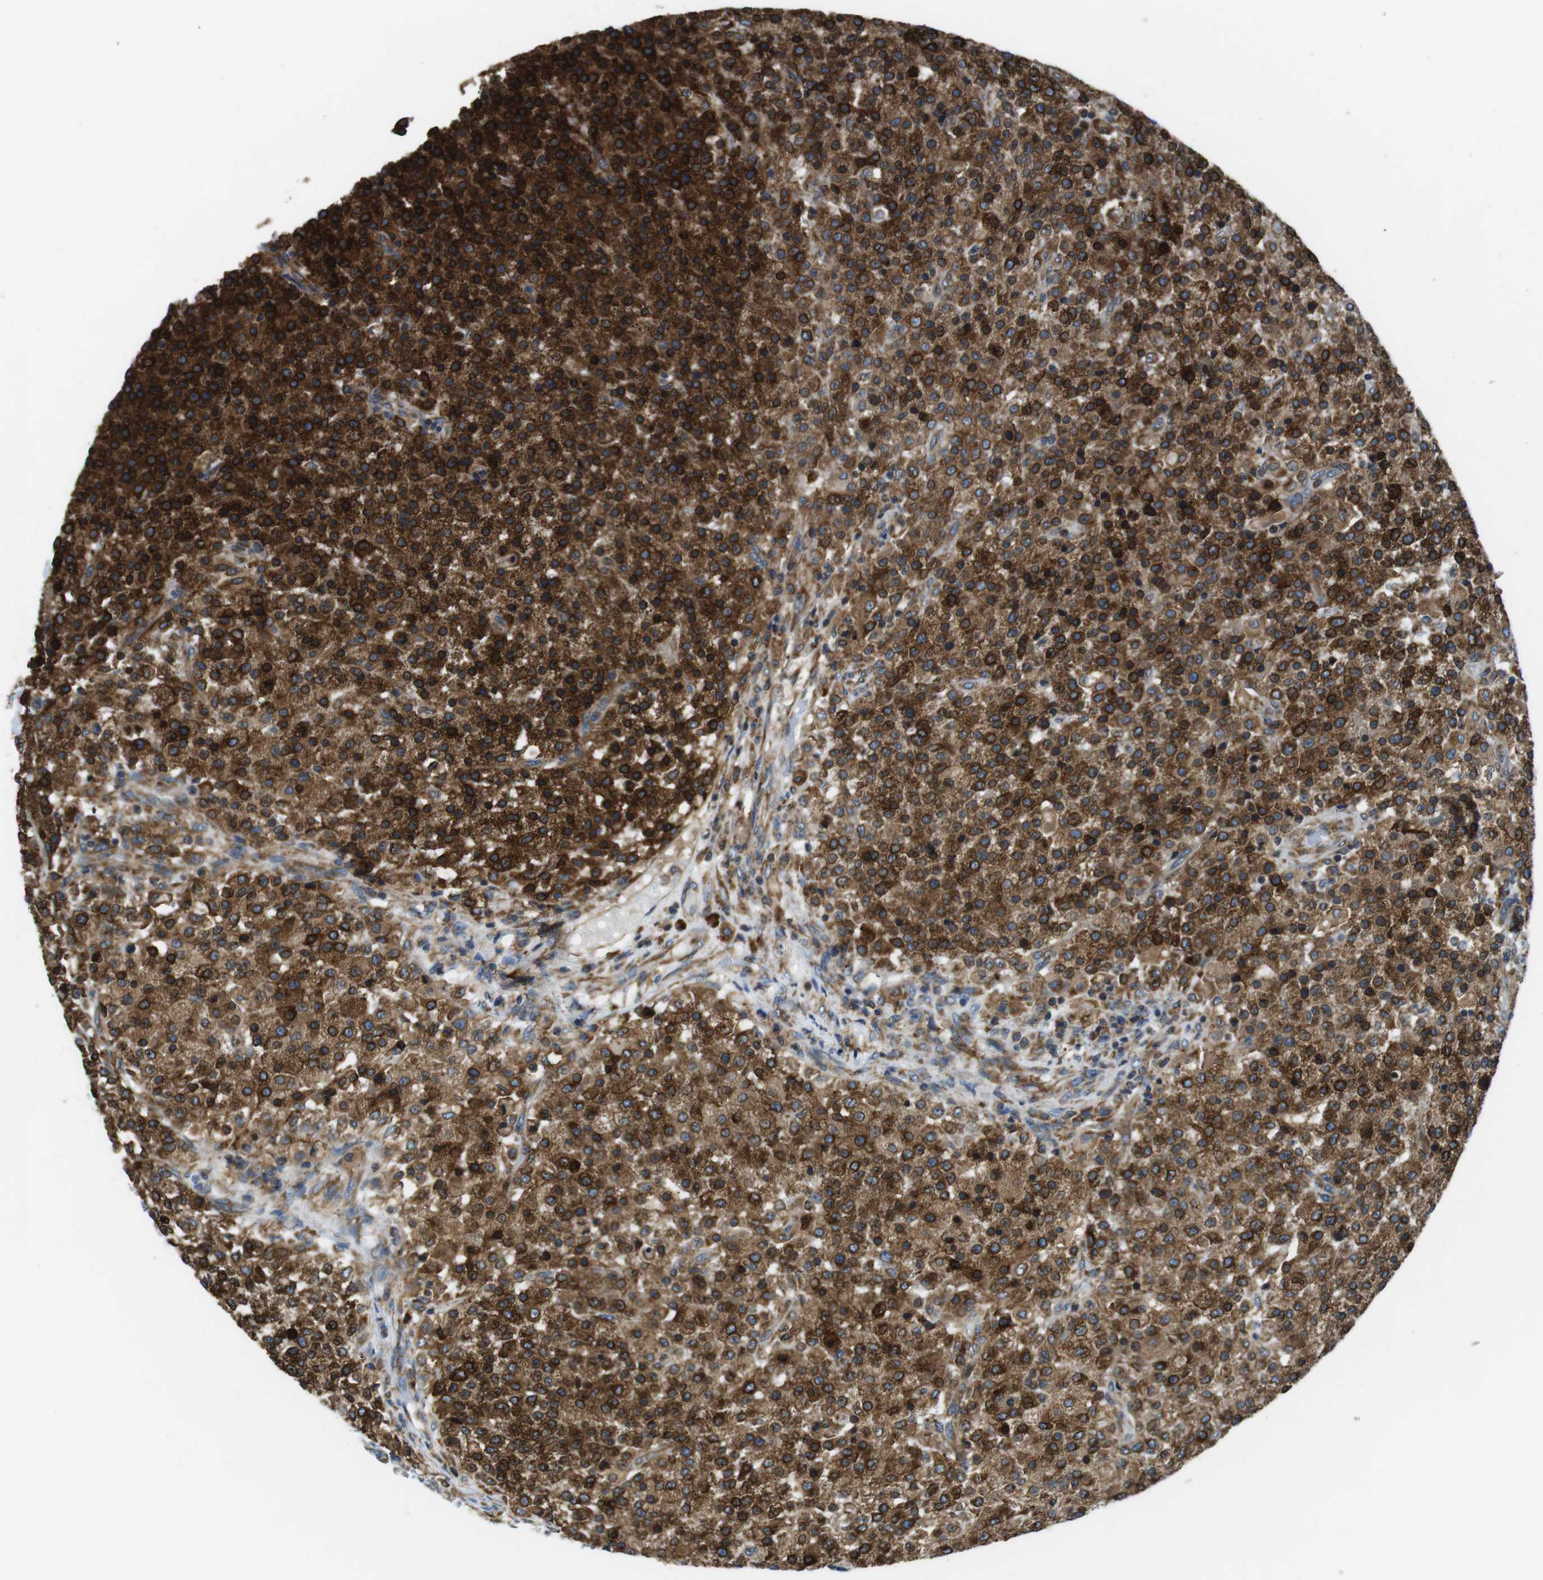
{"staining": {"intensity": "strong", "quantity": ">75%", "location": "cytoplasmic/membranous"}, "tissue": "testis cancer", "cell_type": "Tumor cells", "image_type": "cancer", "snomed": [{"axis": "morphology", "description": "Seminoma, NOS"}, {"axis": "topography", "description": "Testis"}], "caption": "Protein analysis of seminoma (testis) tissue shows strong cytoplasmic/membranous staining in approximately >75% of tumor cells.", "gene": "UGGT1", "patient": {"sex": "male", "age": 59}}